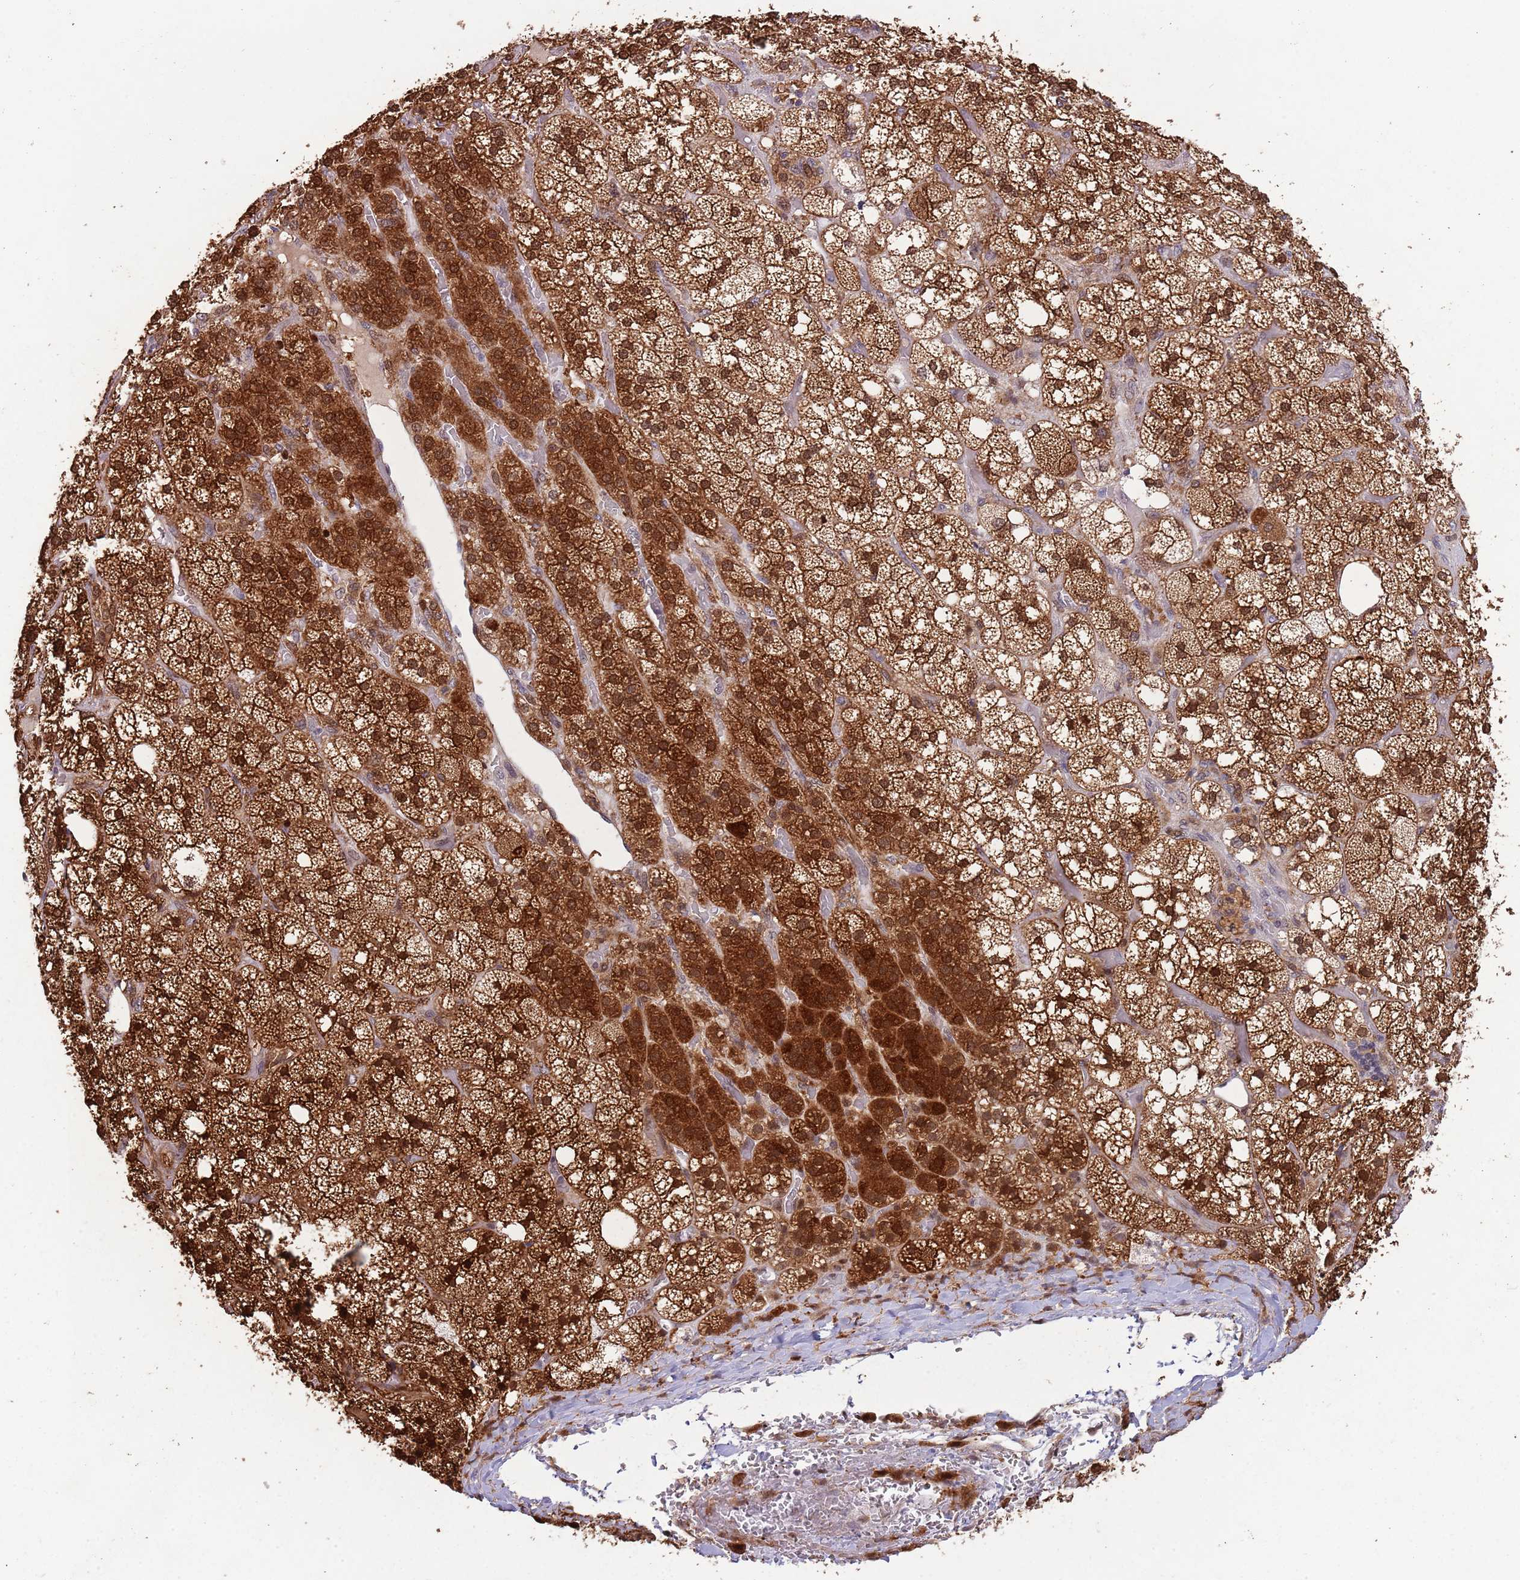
{"staining": {"intensity": "strong", "quantity": ">75%", "location": "cytoplasmic/membranous,nuclear"}, "tissue": "adrenal gland", "cell_type": "Glandular cells", "image_type": "normal", "snomed": [{"axis": "morphology", "description": "Normal tissue, NOS"}, {"axis": "topography", "description": "Adrenal gland"}], "caption": "Immunohistochemical staining of benign adrenal gland exhibits >75% levels of strong cytoplasmic/membranous,nuclear protein staining in about >75% of glandular cells. (DAB = brown stain, brightfield microscopy at high magnification).", "gene": "ZNF639", "patient": {"sex": "male", "age": 61}}